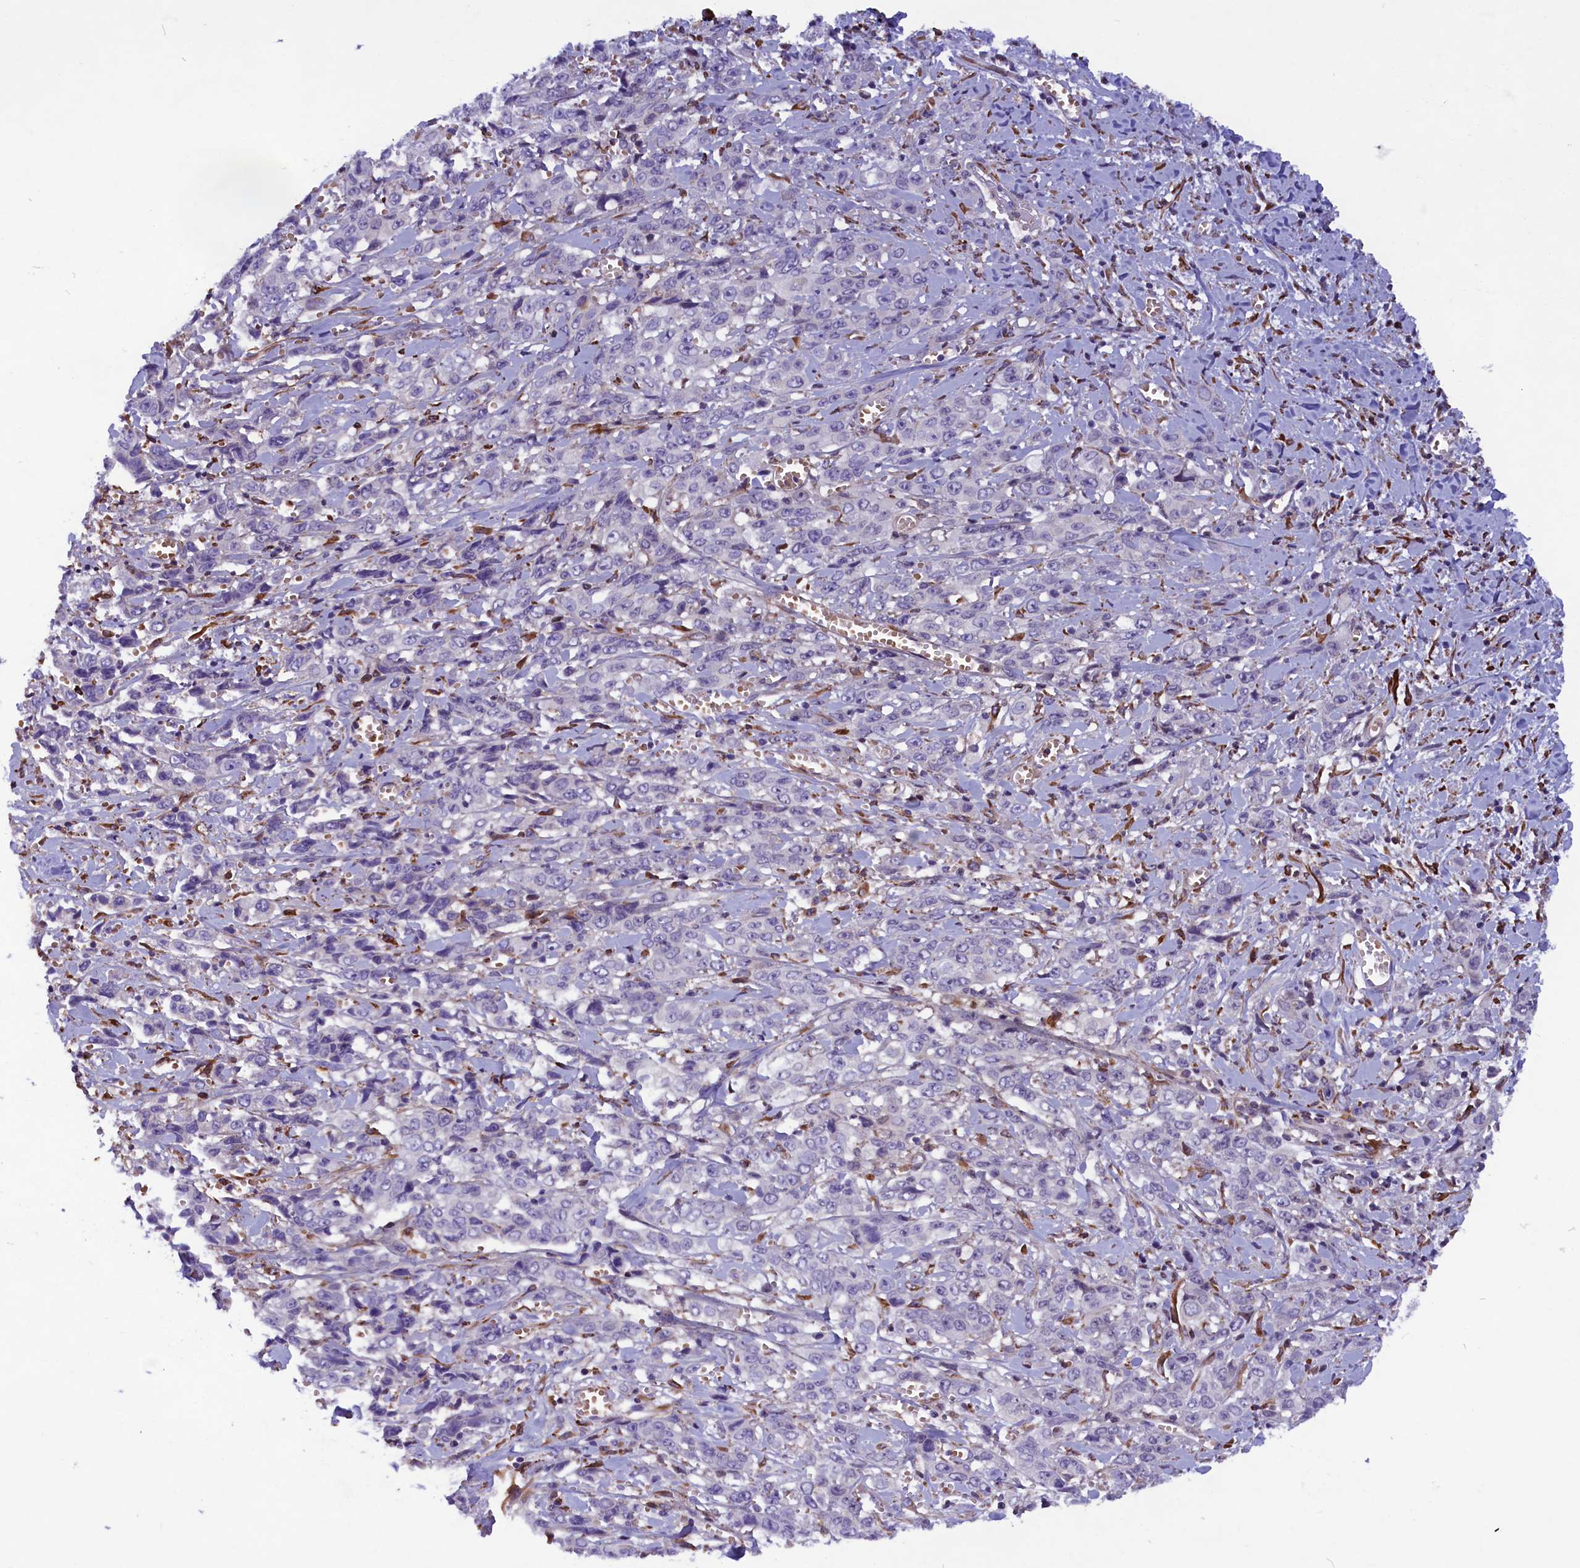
{"staining": {"intensity": "negative", "quantity": "none", "location": "none"}, "tissue": "stomach cancer", "cell_type": "Tumor cells", "image_type": "cancer", "snomed": [{"axis": "morphology", "description": "Adenocarcinoma, NOS"}, {"axis": "topography", "description": "Stomach, upper"}], "caption": "The IHC micrograph has no significant positivity in tumor cells of stomach cancer tissue.", "gene": "MIEF2", "patient": {"sex": "male", "age": 62}}